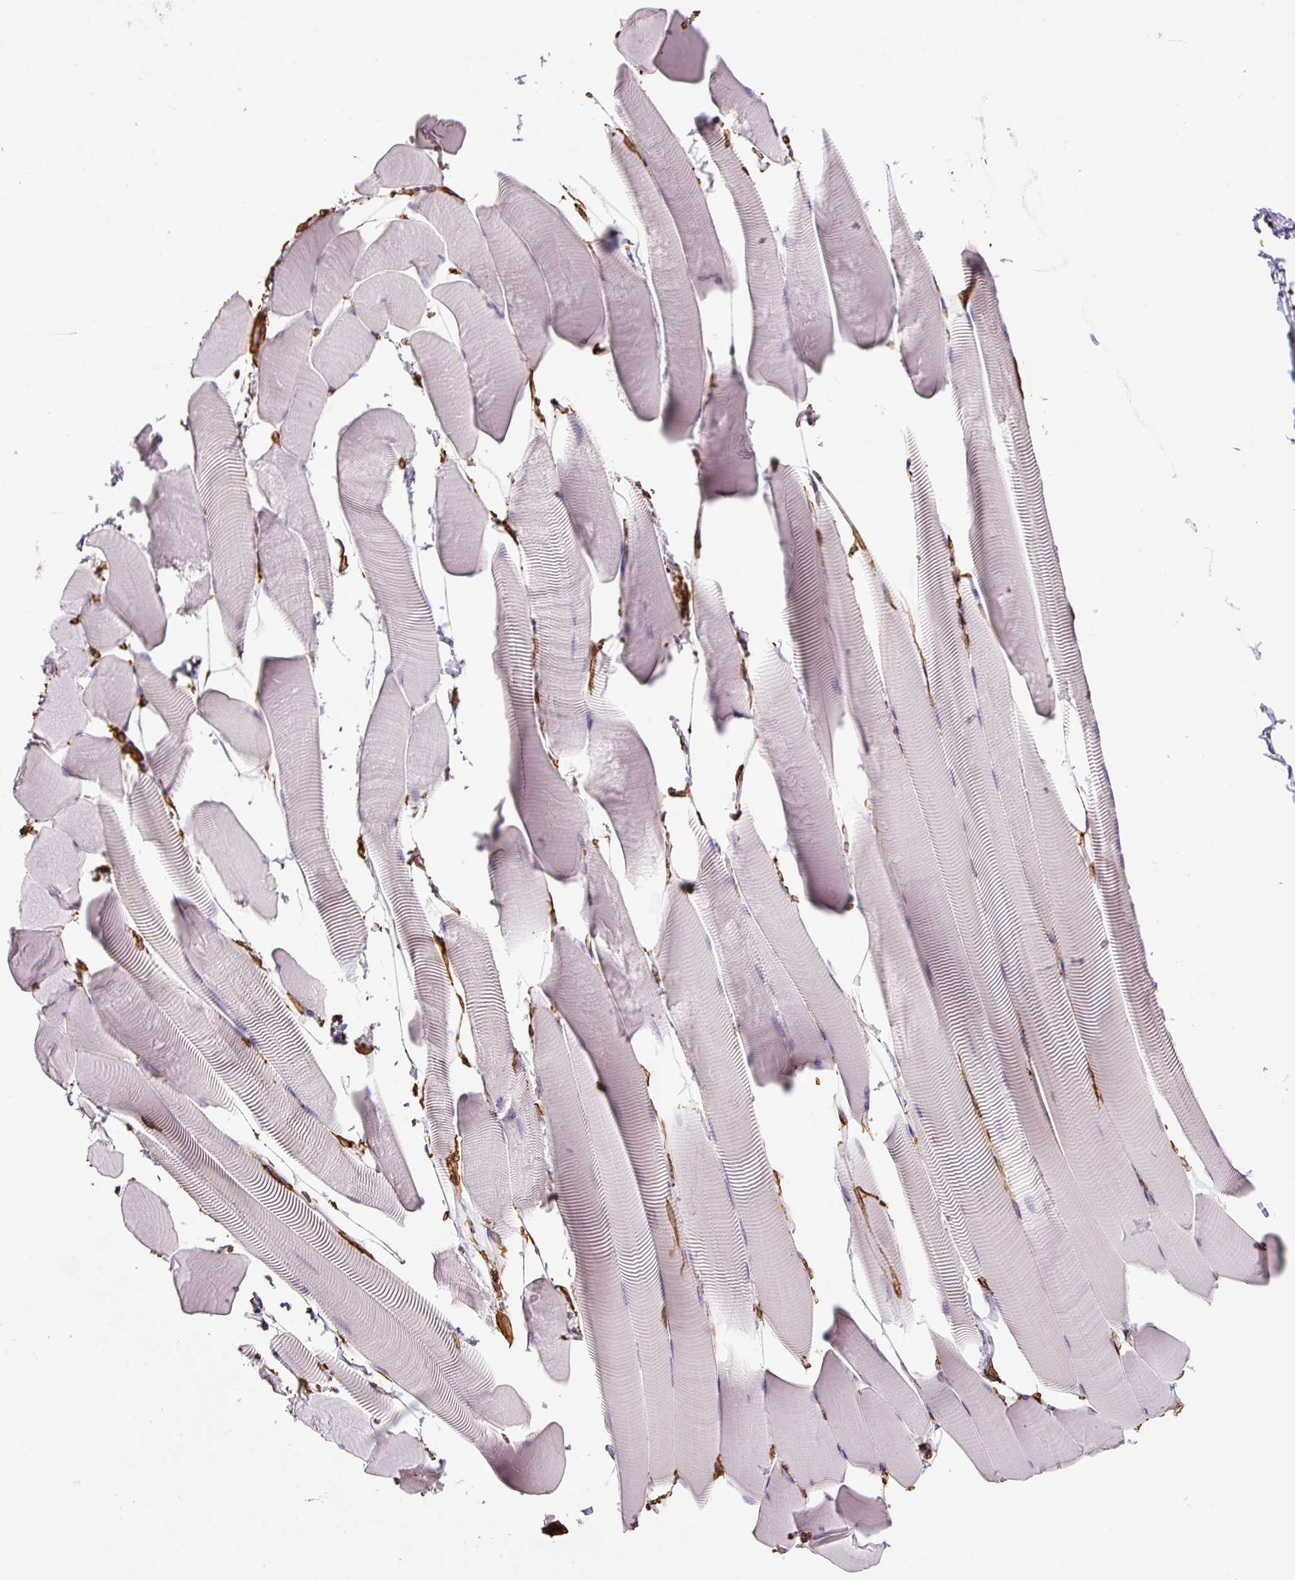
{"staining": {"intensity": "negative", "quantity": "none", "location": "none"}, "tissue": "skeletal muscle", "cell_type": "Myocytes", "image_type": "normal", "snomed": [{"axis": "morphology", "description": "Normal tissue, NOS"}, {"axis": "topography", "description": "Skeletal muscle"}], "caption": "Skeletal muscle stained for a protein using immunohistochemistry (IHC) shows no expression myocytes.", "gene": "VIM", "patient": {"sex": "male", "age": 25}}